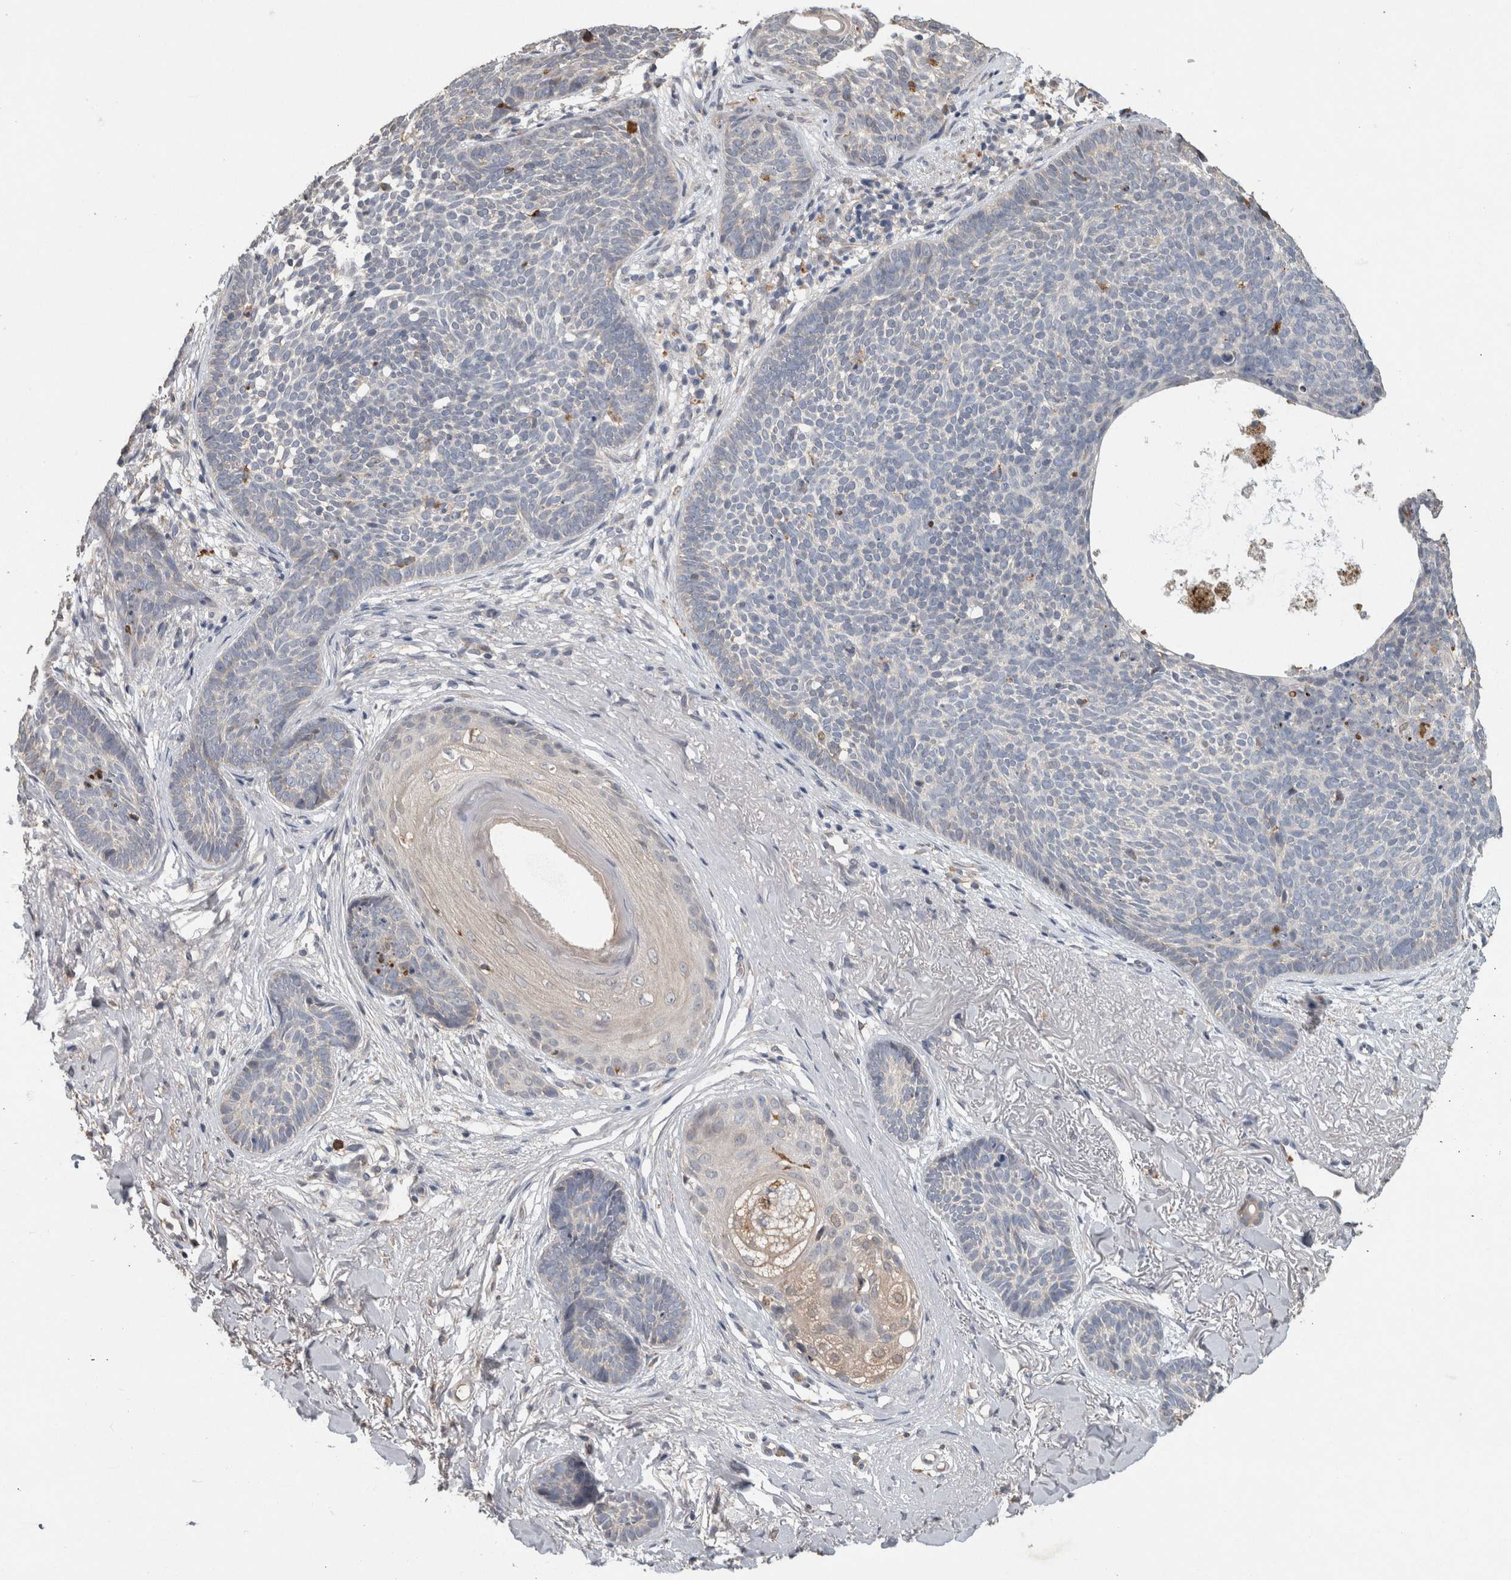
{"staining": {"intensity": "negative", "quantity": "none", "location": "none"}, "tissue": "skin cancer", "cell_type": "Tumor cells", "image_type": "cancer", "snomed": [{"axis": "morphology", "description": "Basal cell carcinoma"}, {"axis": "topography", "description": "Skin"}], "caption": "Tumor cells show no significant staining in skin basal cell carcinoma.", "gene": "ADGRL3", "patient": {"sex": "female", "age": 70}}